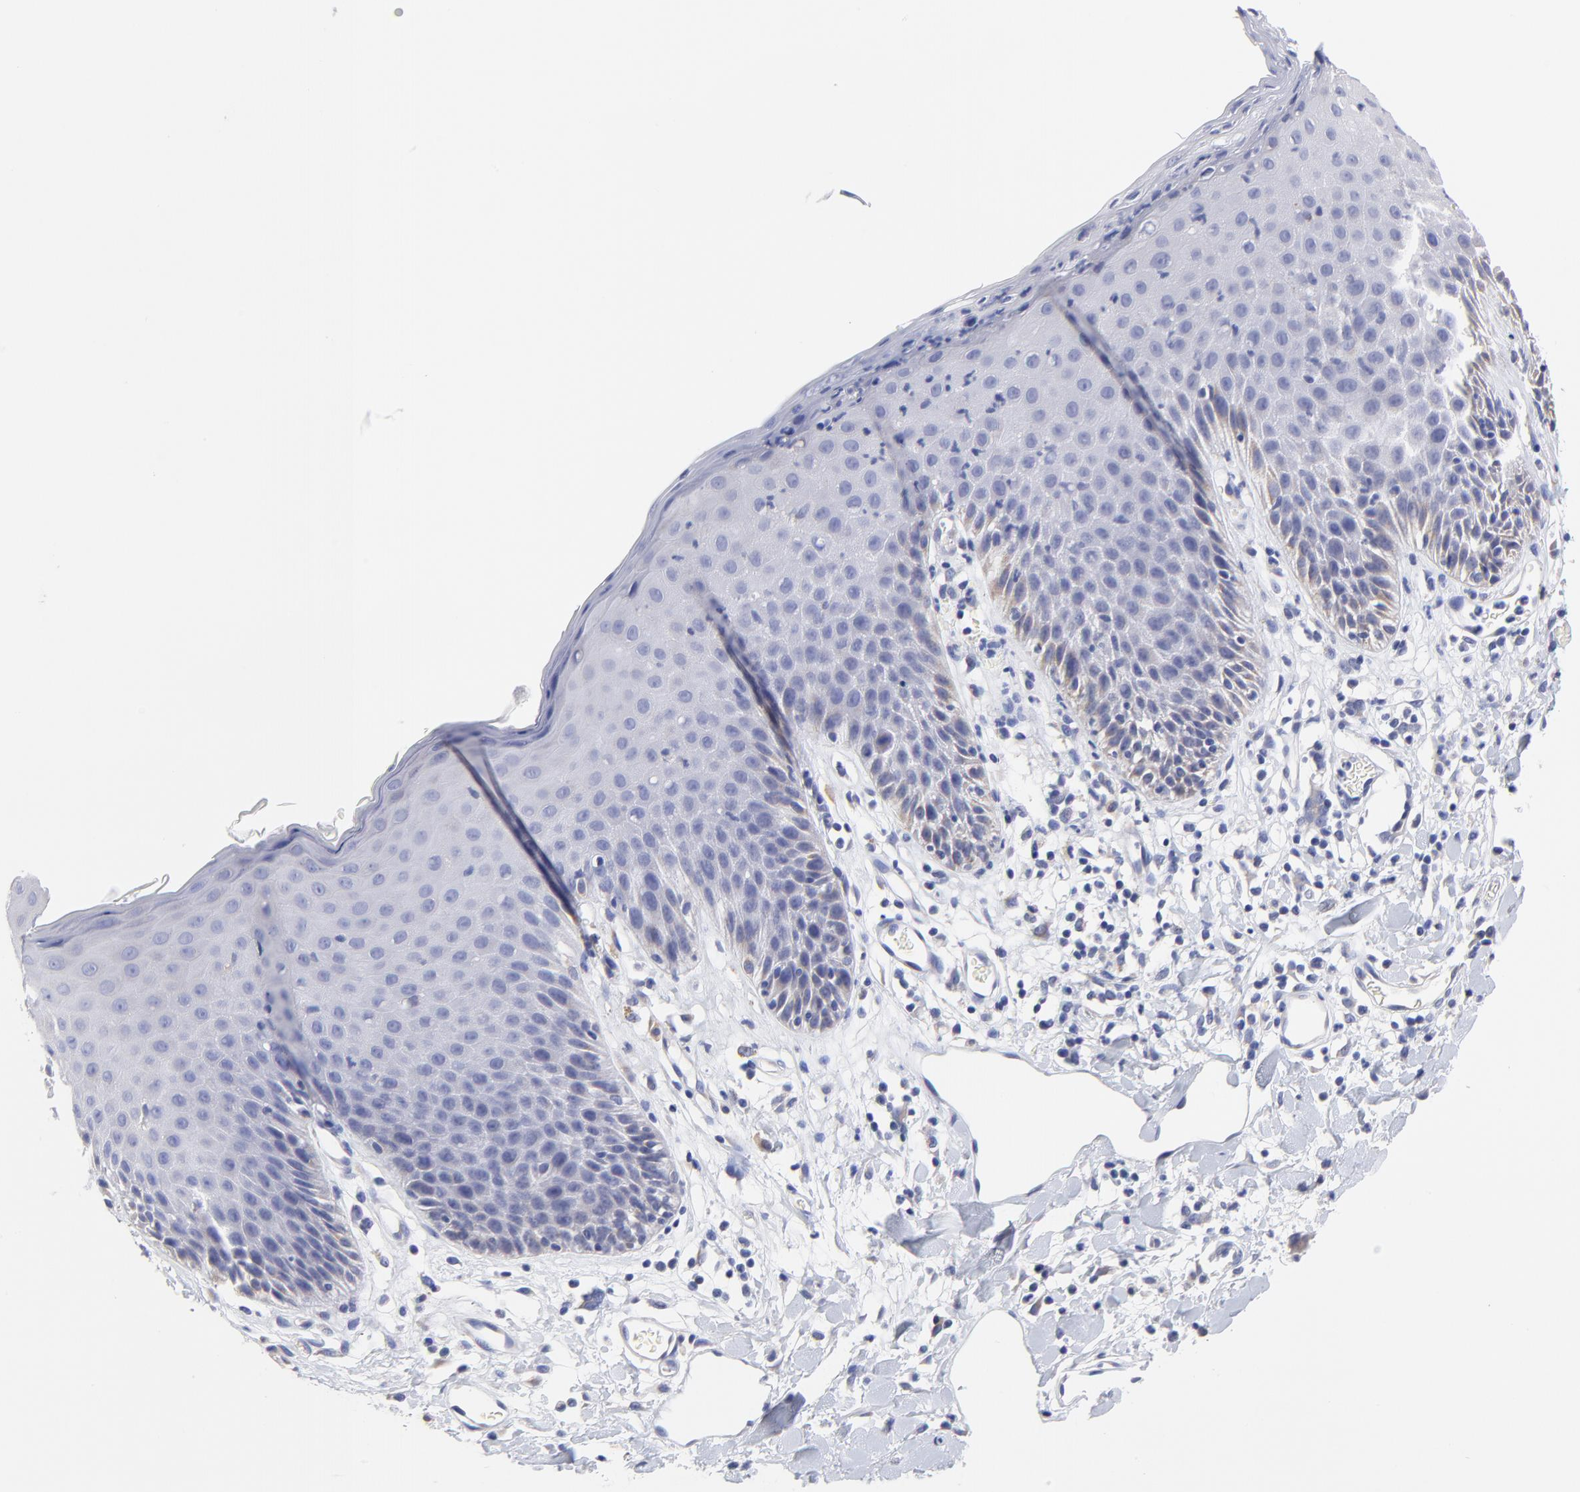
{"staining": {"intensity": "weak", "quantity": "<25%", "location": "cytoplasmic/membranous"}, "tissue": "skin", "cell_type": "Epidermal cells", "image_type": "normal", "snomed": [{"axis": "morphology", "description": "Normal tissue, NOS"}, {"axis": "topography", "description": "Vulva"}, {"axis": "topography", "description": "Peripheral nerve tissue"}], "caption": "High power microscopy photomicrograph of an IHC photomicrograph of benign skin, revealing no significant expression in epidermal cells. The staining is performed using DAB (3,3'-diaminobenzidine) brown chromogen with nuclei counter-stained in using hematoxylin.", "gene": "LAX1", "patient": {"sex": "female", "age": 68}}